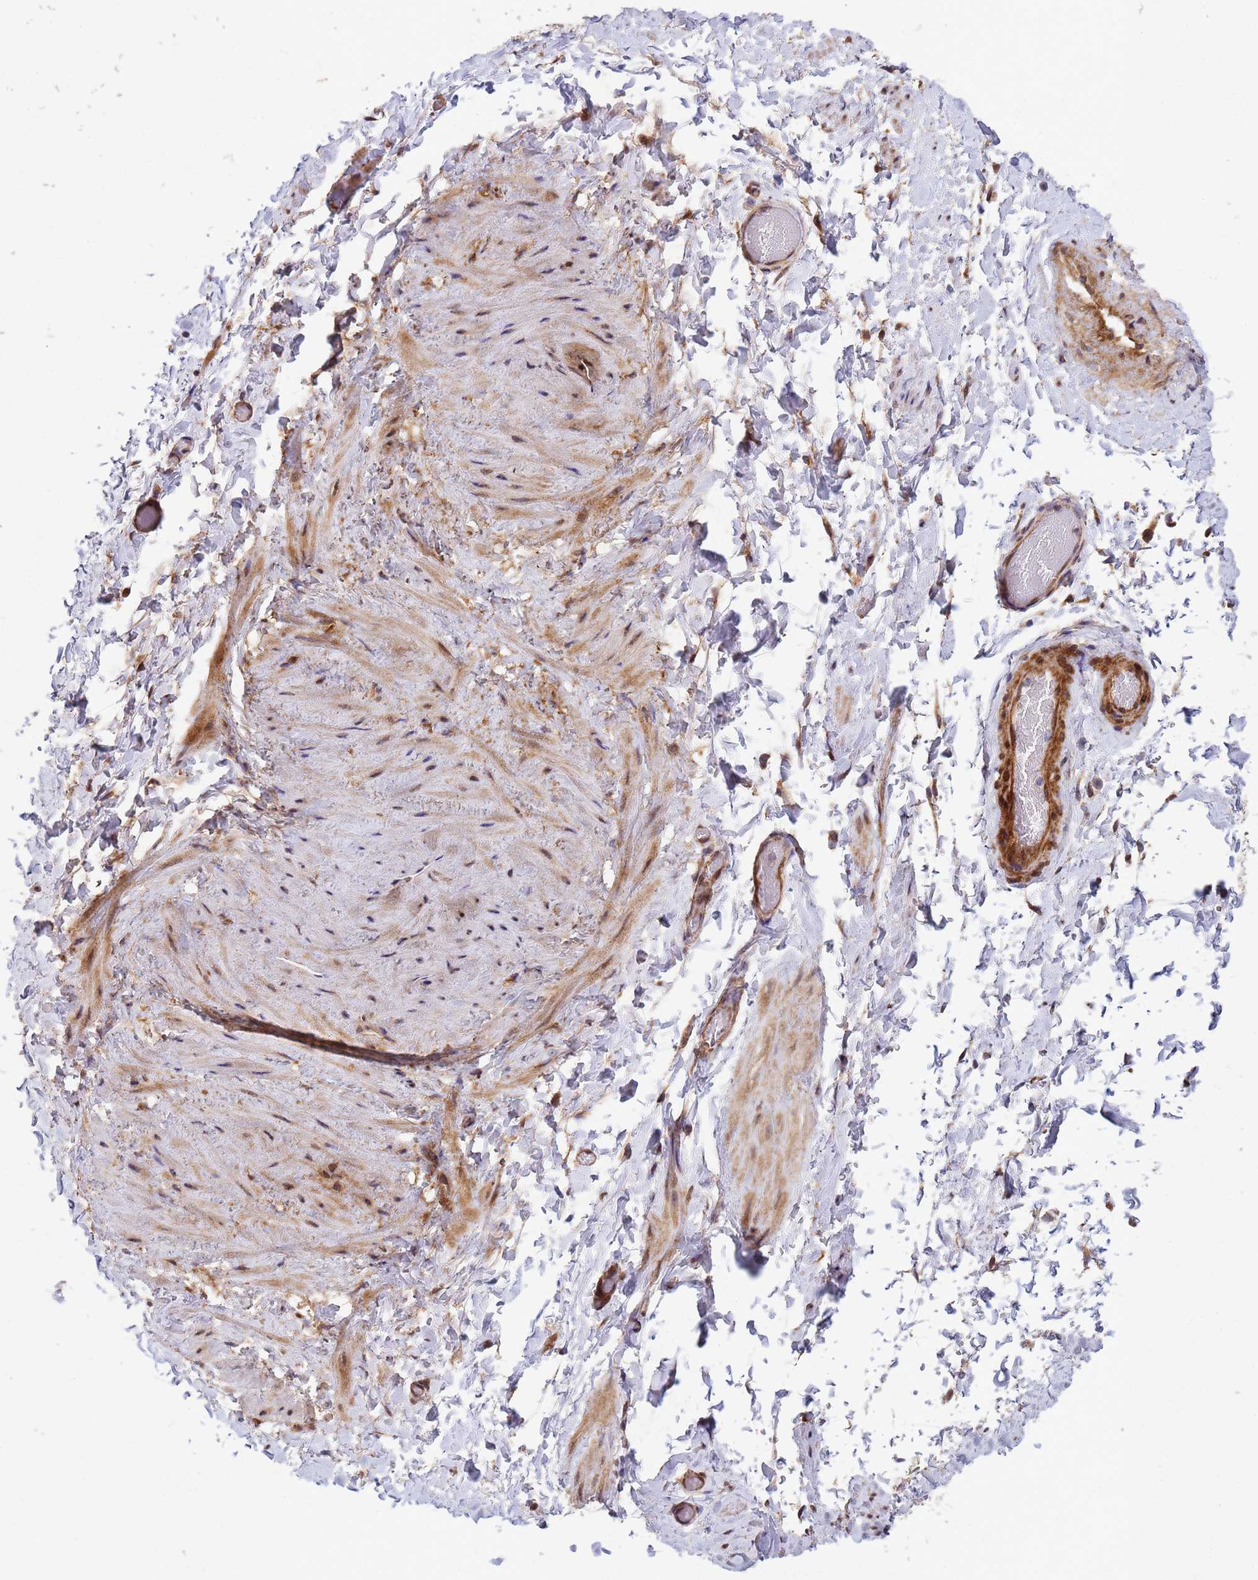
{"staining": {"intensity": "moderate", "quantity": "25%-75%", "location": "nuclear"}, "tissue": "adipose tissue", "cell_type": "Adipocytes", "image_type": "normal", "snomed": [{"axis": "morphology", "description": "Normal tissue, NOS"}, {"axis": "topography", "description": "Soft tissue"}, {"axis": "topography", "description": "Vascular tissue"}], "caption": "The immunohistochemical stain shows moderate nuclear staining in adipocytes of benign adipose tissue.", "gene": "TRIP6", "patient": {"sex": "male", "age": 41}}